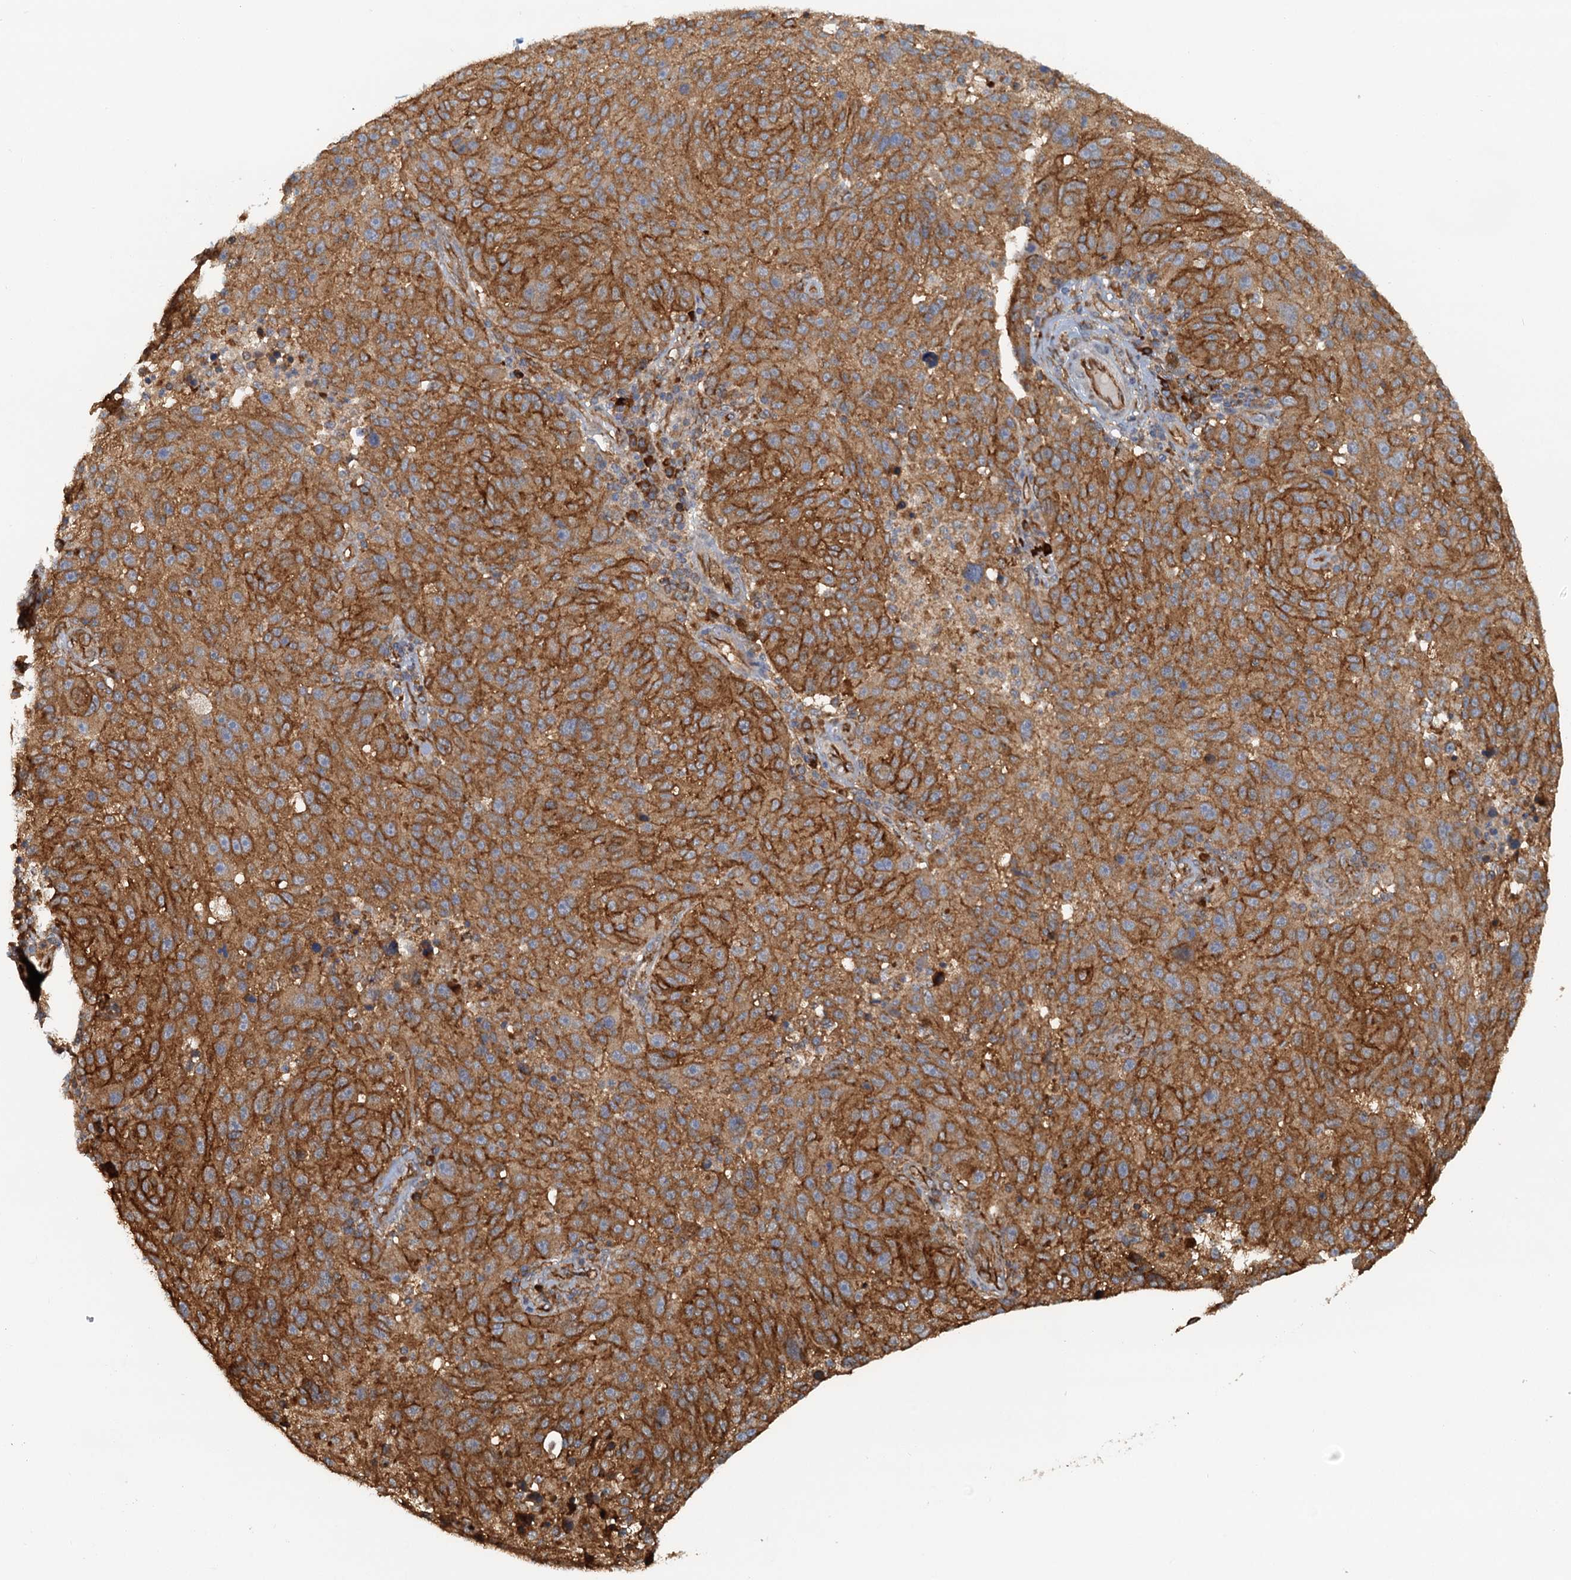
{"staining": {"intensity": "strong", "quantity": ">75%", "location": "cytoplasmic/membranous"}, "tissue": "melanoma", "cell_type": "Tumor cells", "image_type": "cancer", "snomed": [{"axis": "morphology", "description": "Malignant melanoma, NOS"}, {"axis": "topography", "description": "Skin"}], "caption": "The immunohistochemical stain labels strong cytoplasmic/membranous positivity in tumor cells of malignant melanoma tissue.", "gene": "NIPAL3", "patient": {"sex": "male", "age": 53}}